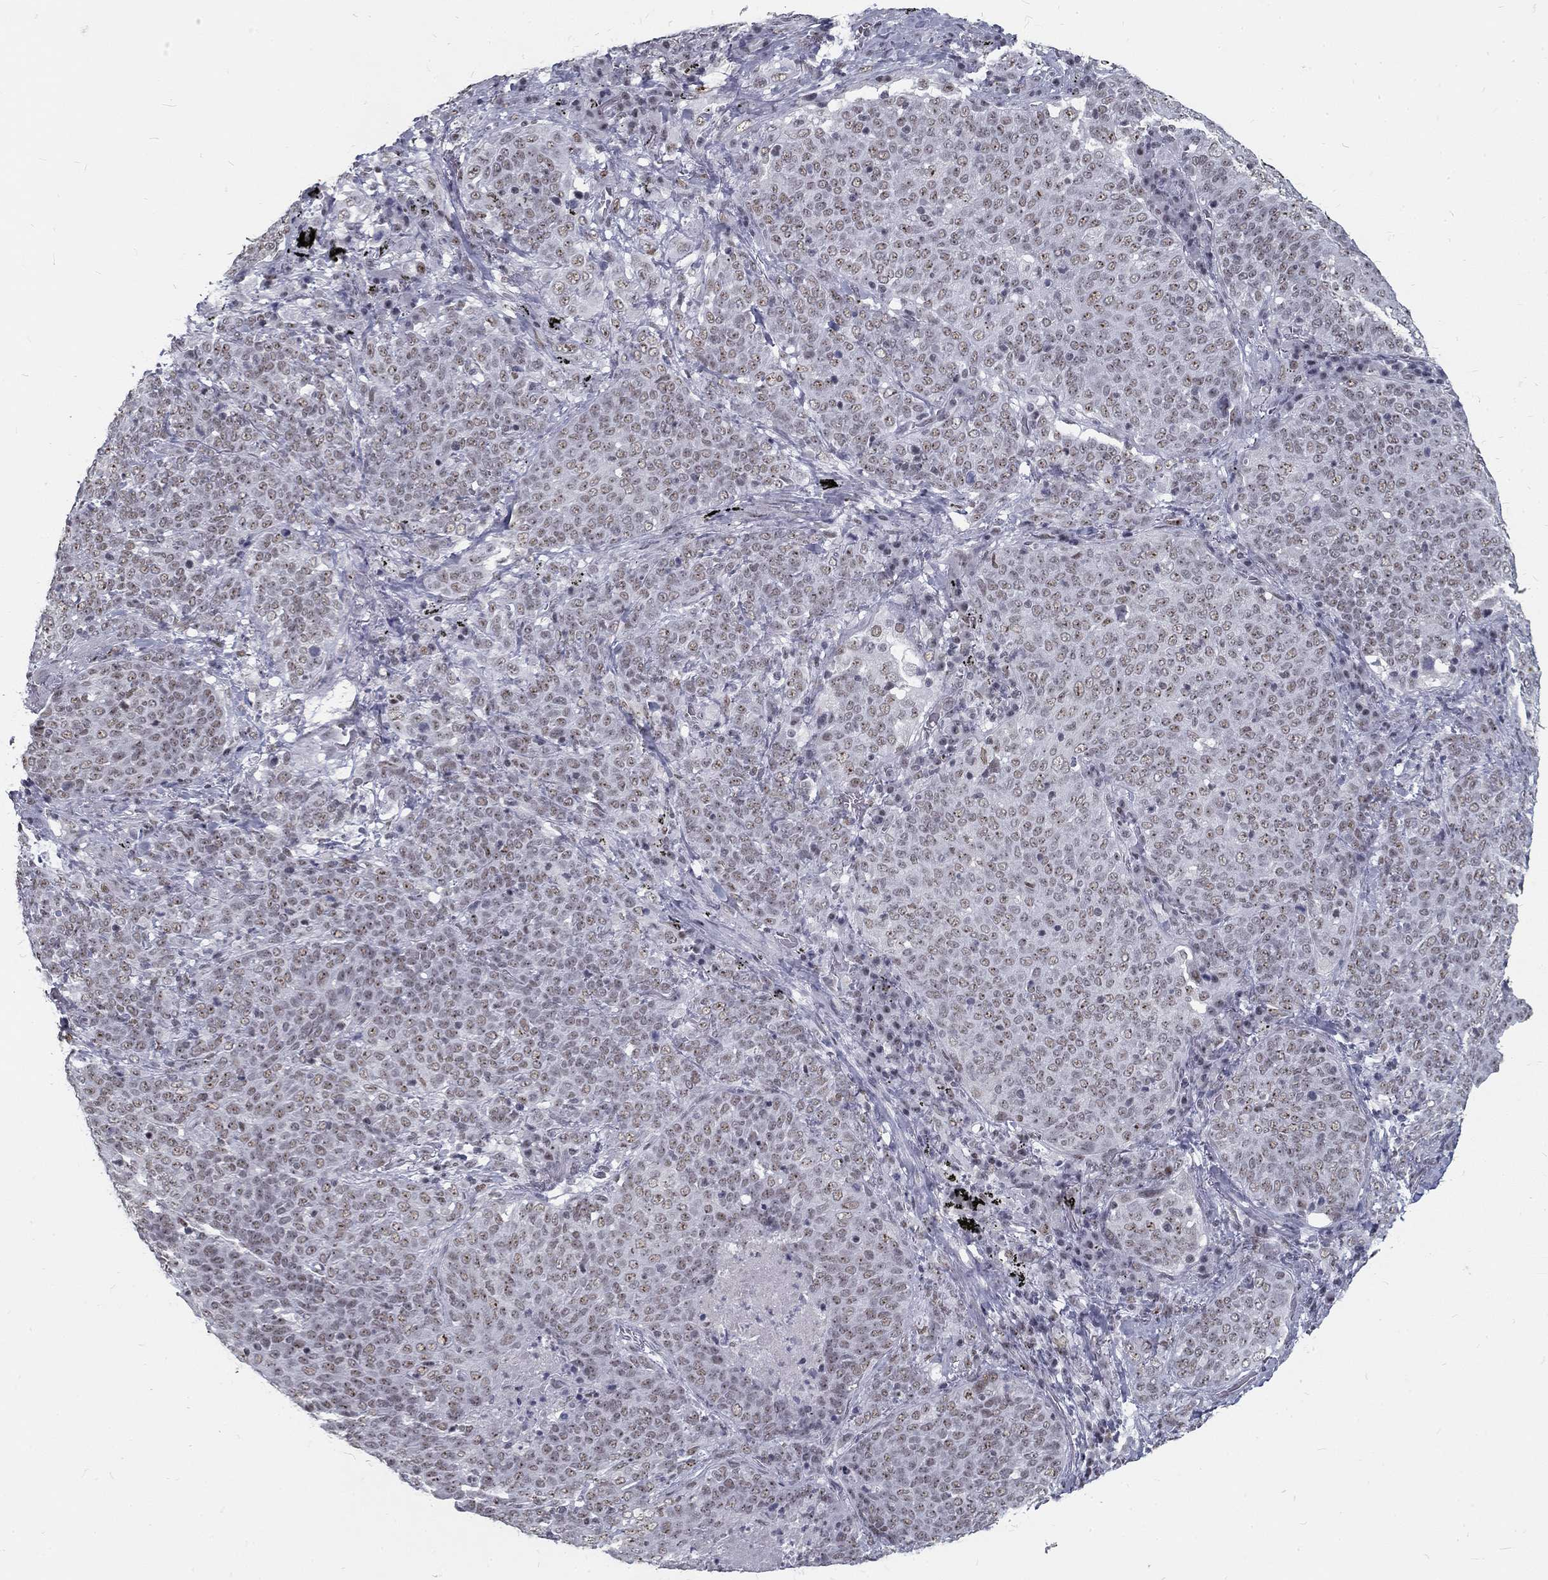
{"staining": {"intensity": "weak", "quantity": "25%-75%", "location": "nuclear"}, "tissue": "lung cancer", "cell_type": "Tumor cells", "image_type": "cancer", "snomed": [{"axis": "morphology", "description": "Squamous cell carcinoma, NOS"}, {"axis": "topography", "description": "Lung"}], "caption": "Lung cancer stained for a protein (brown) displays weak nuclear positive positivity in about 25%-75% of tumor cells.", "gene": "SNORC", "patient": {"sex": "male", "age": 82}}